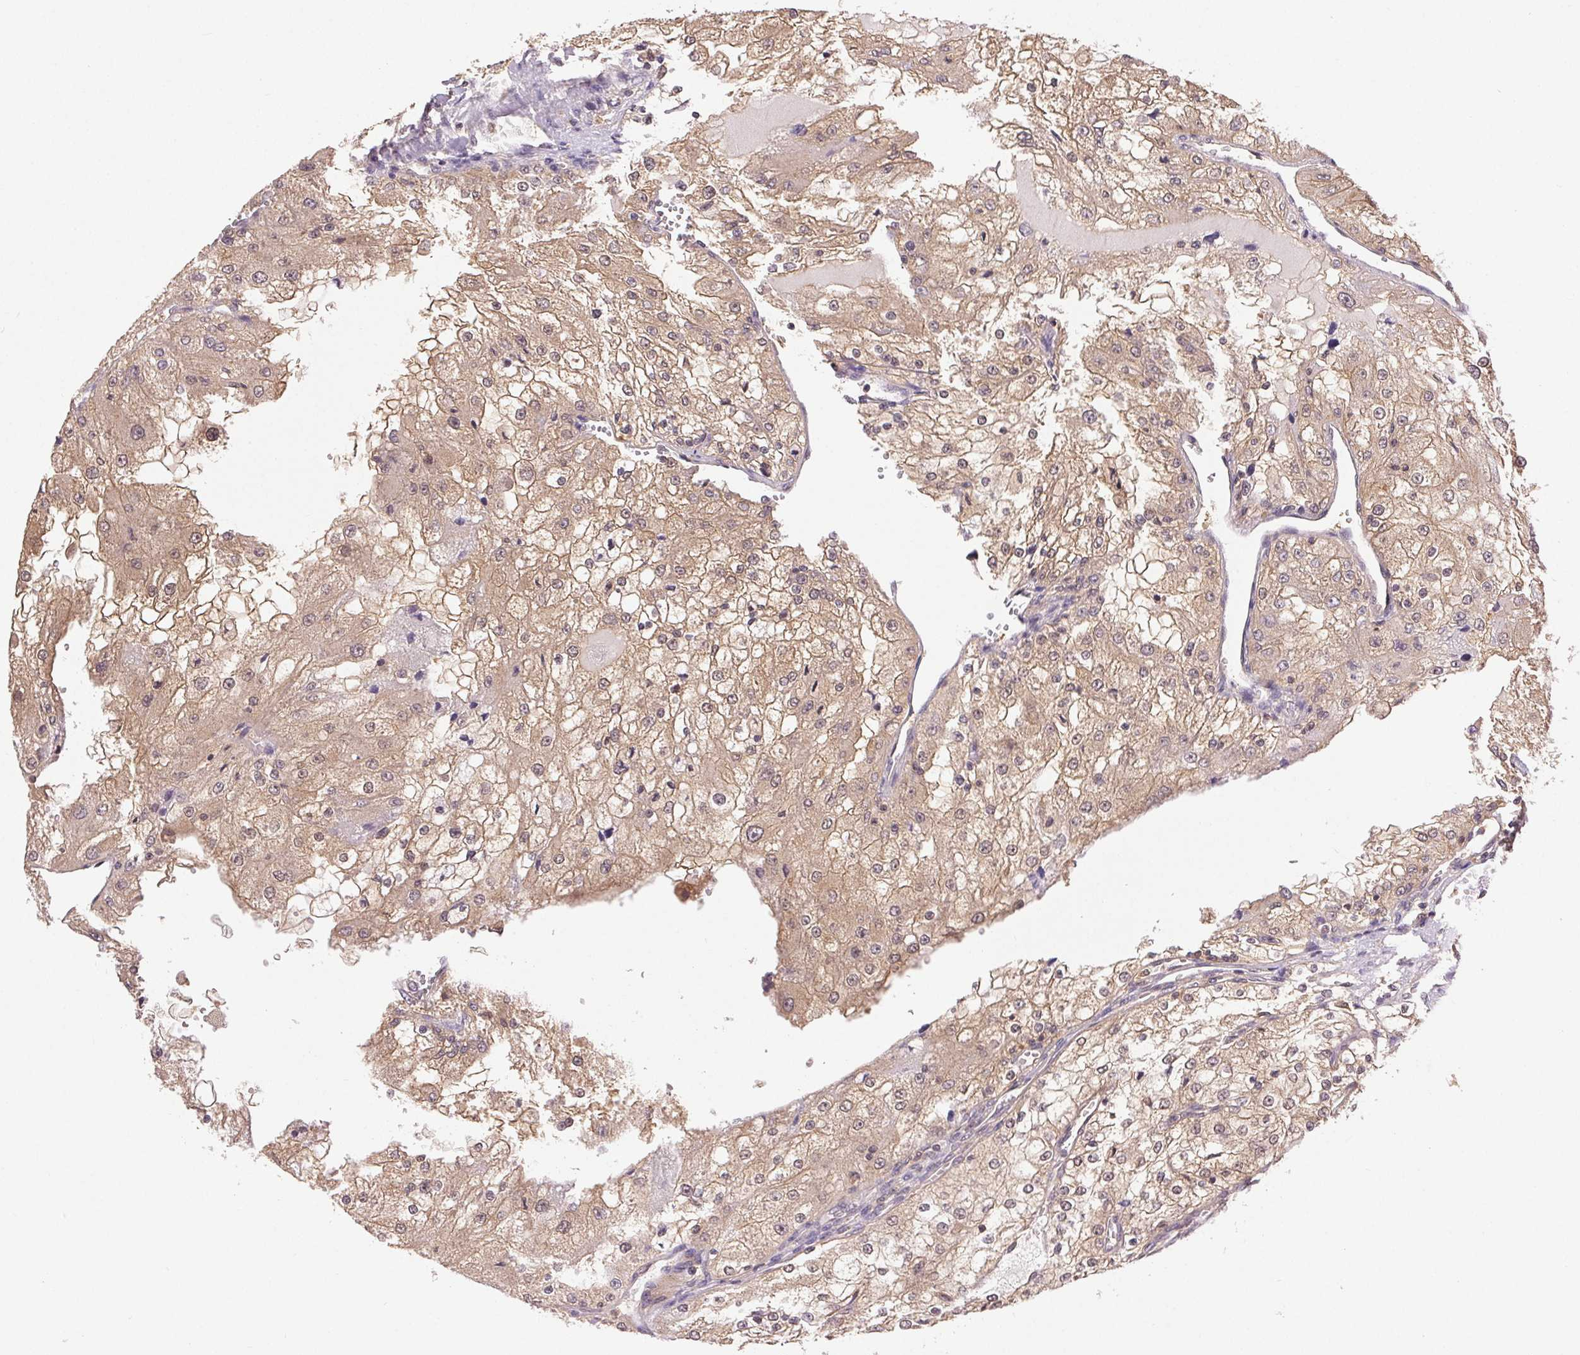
{"staining": {"intensity": "weak", "quantity": ">75%", "location": "cytoplasmic/membranous"}, "tissue": "renal cancer", "cell_type": "Tumor cells", "image_type": "cancer", "snomed": [{"axis": "morphology", "description": "Adenocarcinoma, NOS"}, {"axis": "topography", "description": "Kidney"}], "caption": "A brown stain highlights weak cytoplasmic/membranous expression of a protein in renal adenocarcinoma tumor cells.", "gene": "GDI2", "patient": {"sex": "female", "age": 74}}